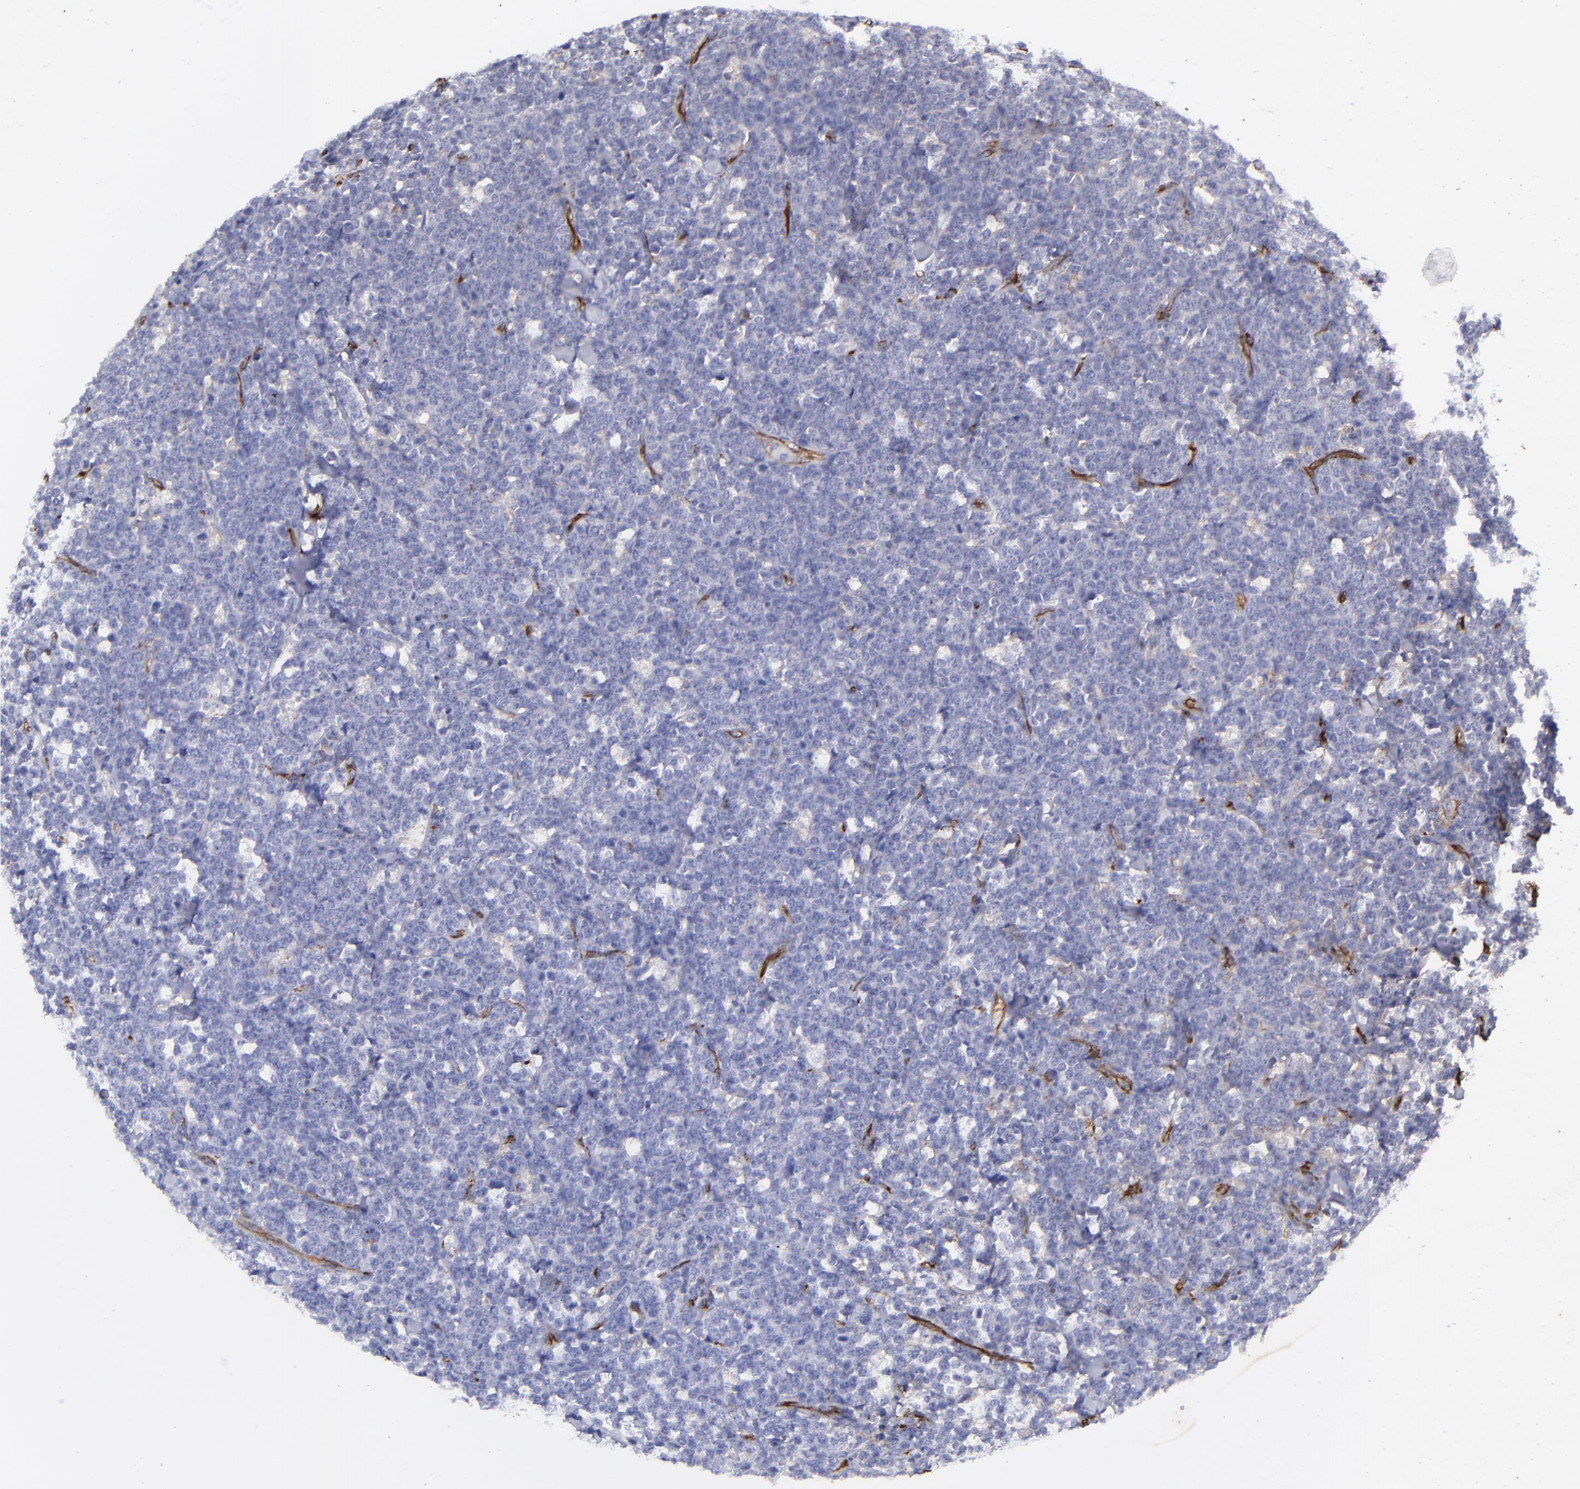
{"staining": {"intensity": "negative", "quantity": "none", "location": "none"}, "tissue": "lymphoma", "cell_type": "Tumor cells", "image_type": "cancer", "snomed": [{"axis": "morphology", "description": "Malignant lymphoma, non-Hodgkin's type, High grade"}, {"axis": "topography", "description": "Small intestine"}, {"axis": "topography", "description": "Colon"}], "caption": "Malignant lymphoma, non-Hodgkin's type (high-grade) stained for a protein using immunohistochemistry (IHC) demonstrates no staining tumor cells.", "gene": "DYSF", "patient": {"sex": "male", "age": 8}}